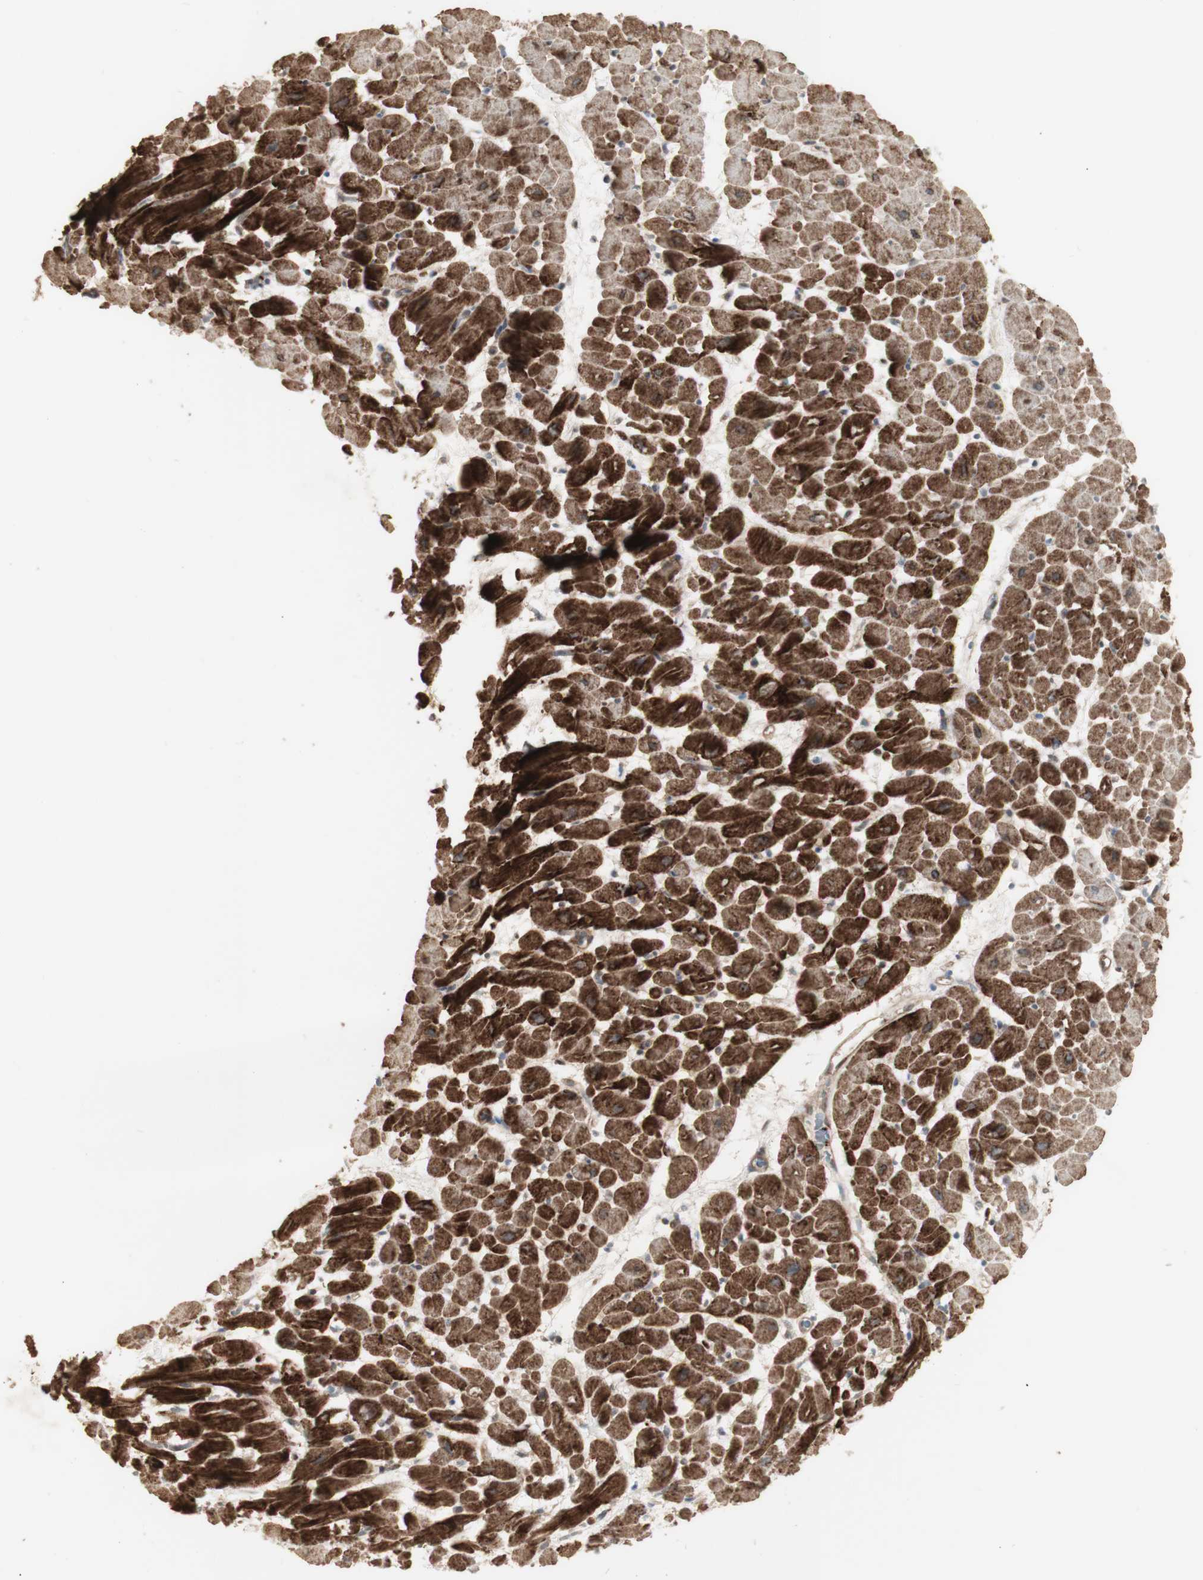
{"staining": {"intensity": "strong", "quantity": ">75%", "location": "cytoplasmic/membranous"}, "tissue": "heart muscle", "cell_type": "Cardiomyocytes", "image_type": "normal", "snomed": [{"axis": "morphology", "description": "Normal tissue, NOS"}, {"axis": "topography", "description": "Heart"}], "caption": "Immunohistochemistry (IHC) (DAB (3,3'-diaminobenzidine)) staining of benign heart muscle shows strong cytoplasmic/membranous protein expression in about >75% of cardiomyocytes. (Brightfield microscopy of DAB IHC at high magnification).", "gene": "ALOX12", "patient": {"sex": "male", "age": 45}}